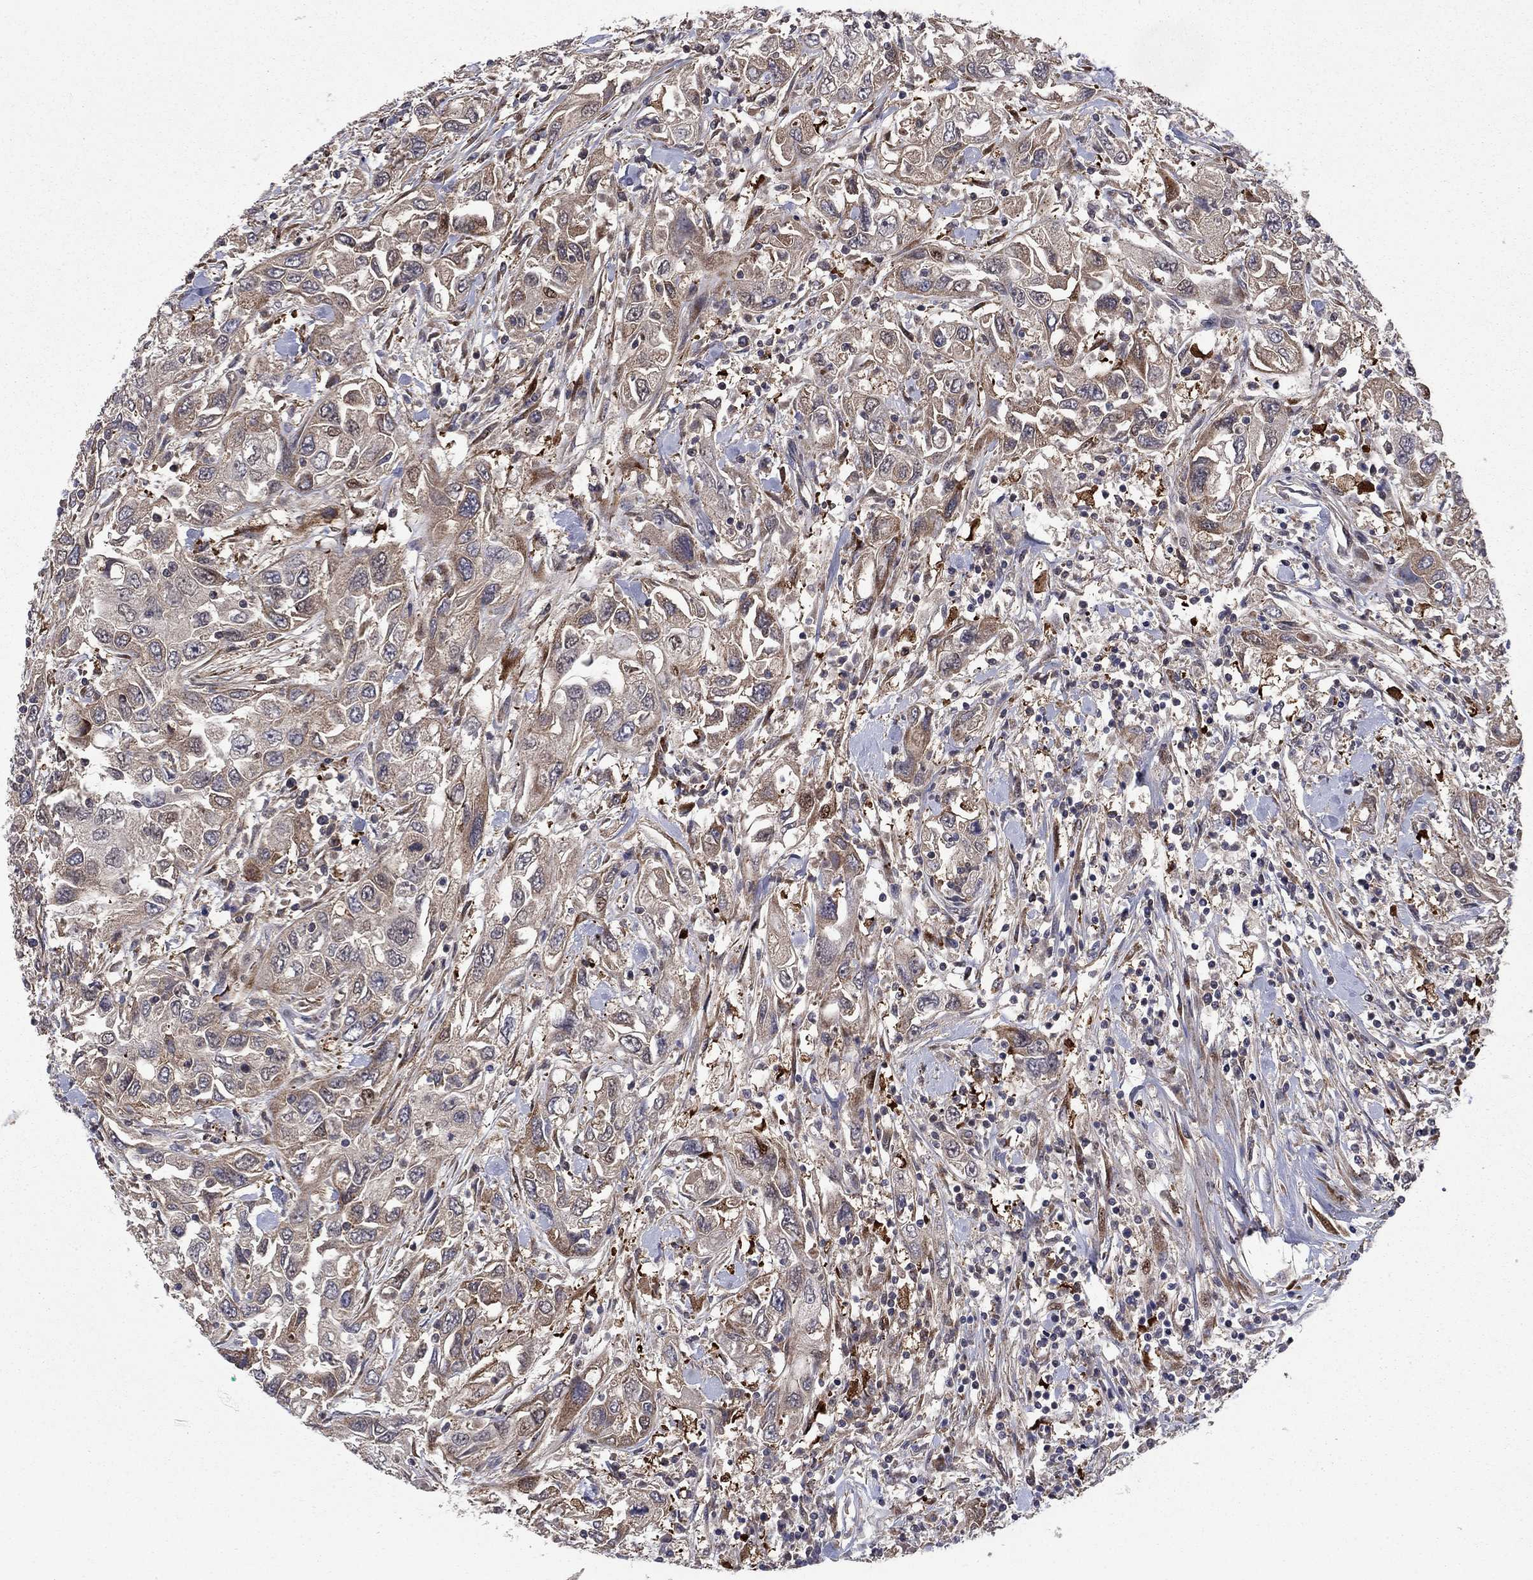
{"staining": {"intensity": "negative", "quantity": "none", "location": "none"}, "tissue": "urothelial cancer", "cell_type": "Tumor cells", "image_type": "cancer", "snomed": [{"axis": "morphology", "description": "Urothelial carcinoma, High grade"}, {"axis": "topography", "description": "Urinary bladder"}], "caption": "Tumor cells are negative for brown protein staining in urothelial cancer.", "gene": "HDAC4", "patient": {"sex": "male", "age": 76}}